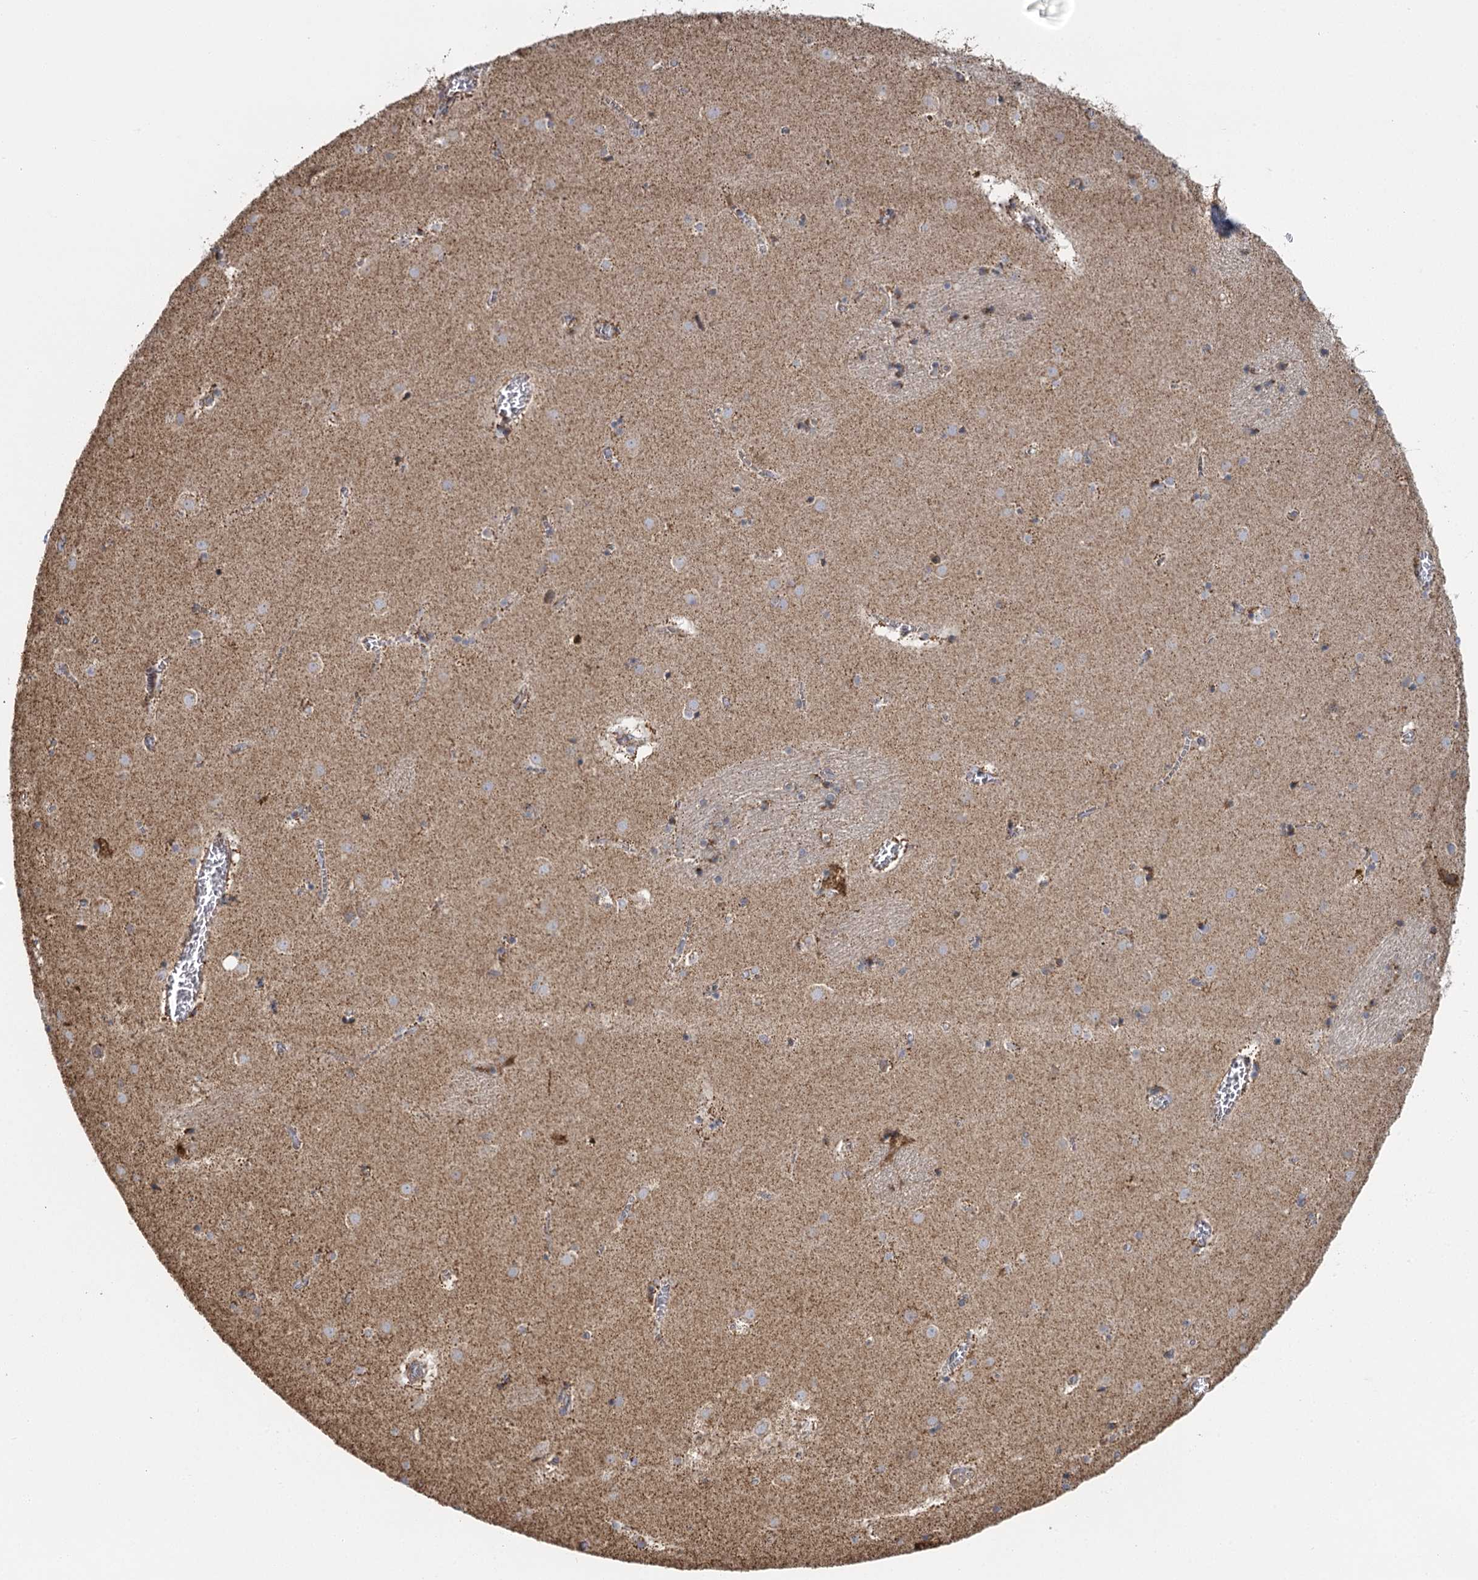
{"staining": {"intensity": "moderate", "quantity": "25%-75%", "location": "cytoplasmic/membranous"}, "tissue": "caudate", "cell_type": "Glial cells", "image_type": "normal", "snomed": [{"axis": "morphology", "description": "Normal tissue, NOS"}, {"axis": "topography", "description": "Lateral ventricle wall"}], "caption": "Moderate cytoplasmic/membranous protein positivity is appreciated in about 25%-75% of glial cells in caudate. (DAB IHC with brightfield microscopy, high magnification).", "gene": "IL11RA", "patient": {"sex": "male", "age": 70}}